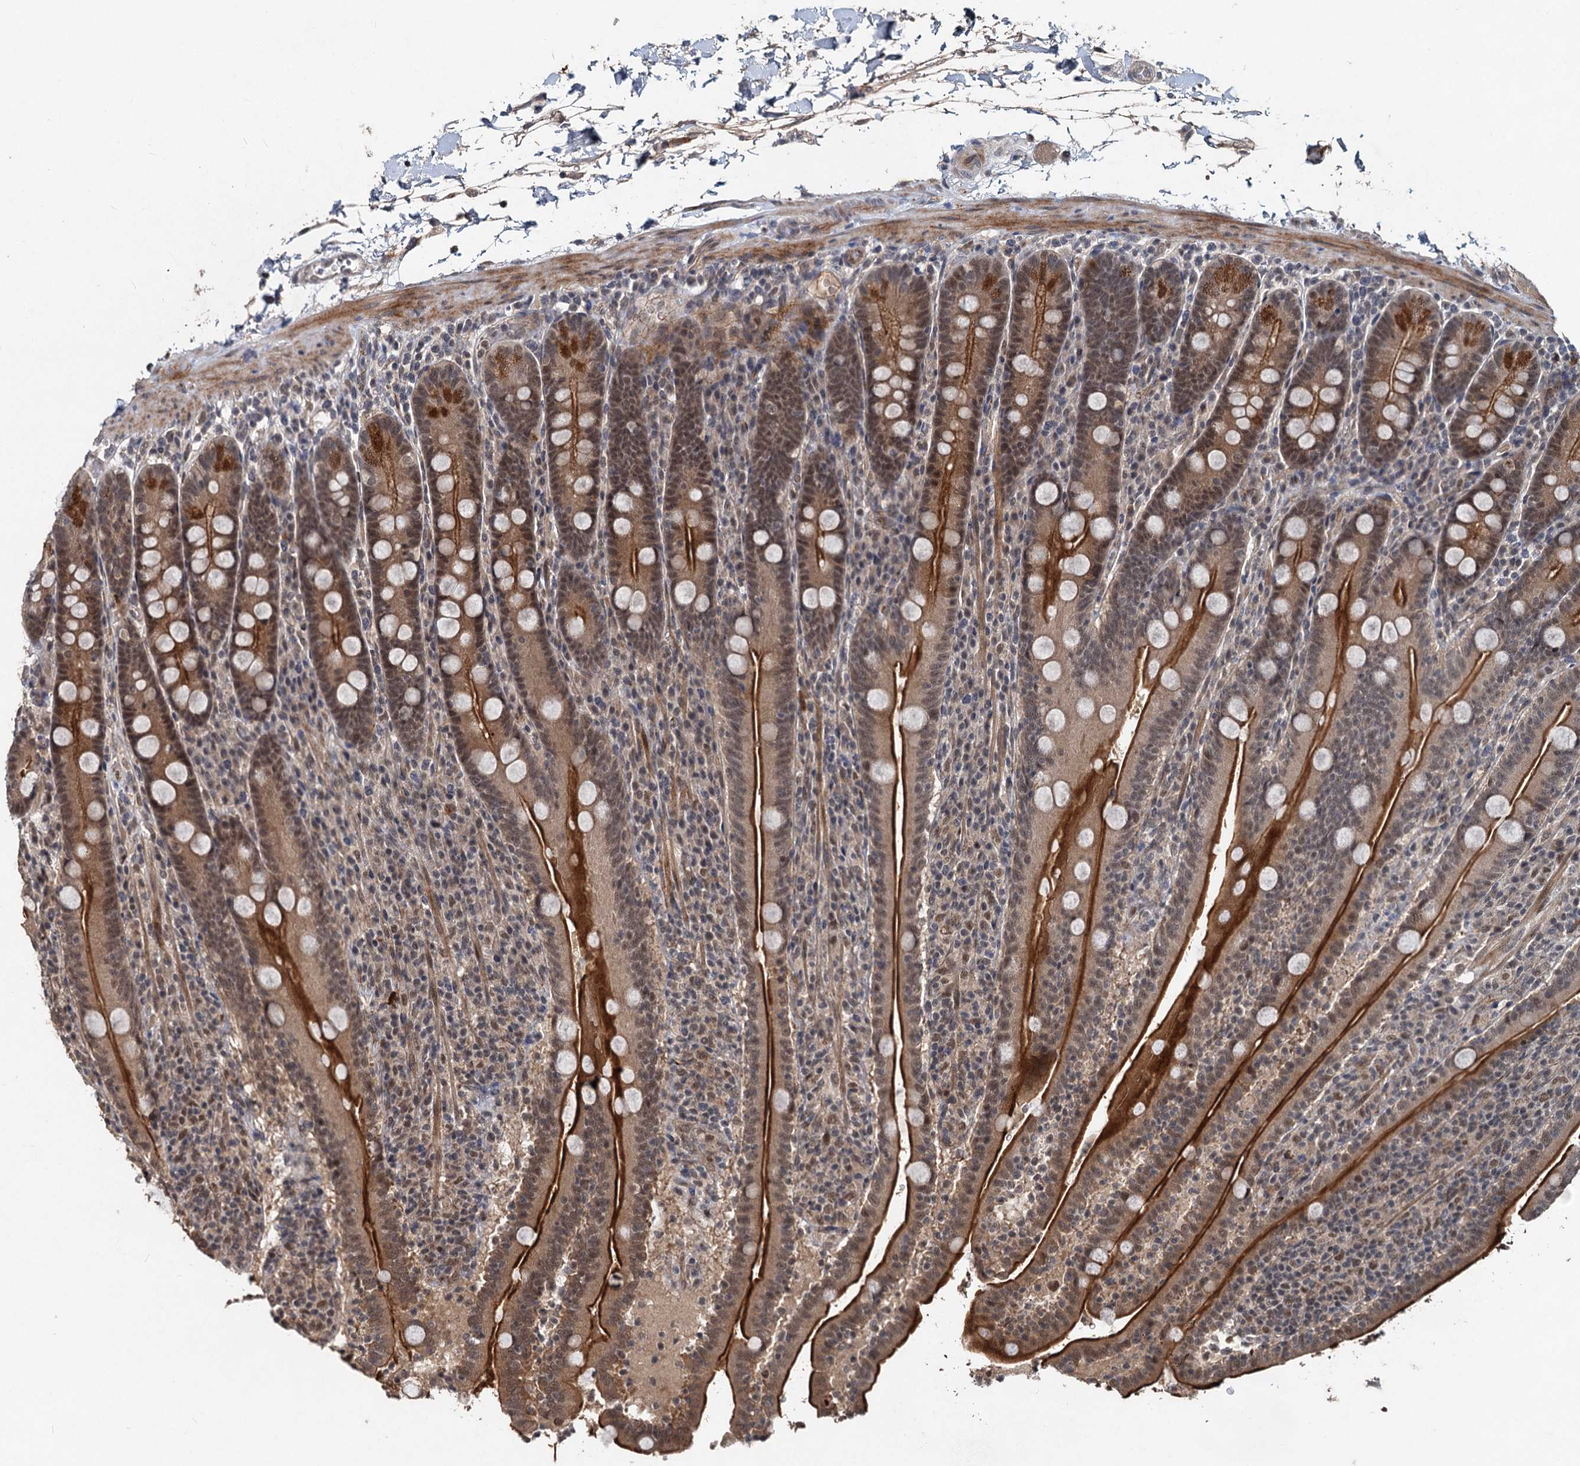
{"staining": {"intensity": "strong", "quantity": ">75%", "location": "cytoplasmic/membranous,nuclear"}, "tissue": "duodenum", "cell_type": "Glandular cells", "image_type": "normal", "snomed": [{"axis": "morphology", "description": "Normal tissue, NOS"}, {"axis": "topography", "description": "Duodenum"}], "caption": "Protein staining demonstrates strong cytoplasmic/membranous,nuclear expression in about >75% of glandular cells in normal duodenum. Nuclei are stained in blue.", "gene": "RITA1", "patient": {"sex": "male", "age": 35}}